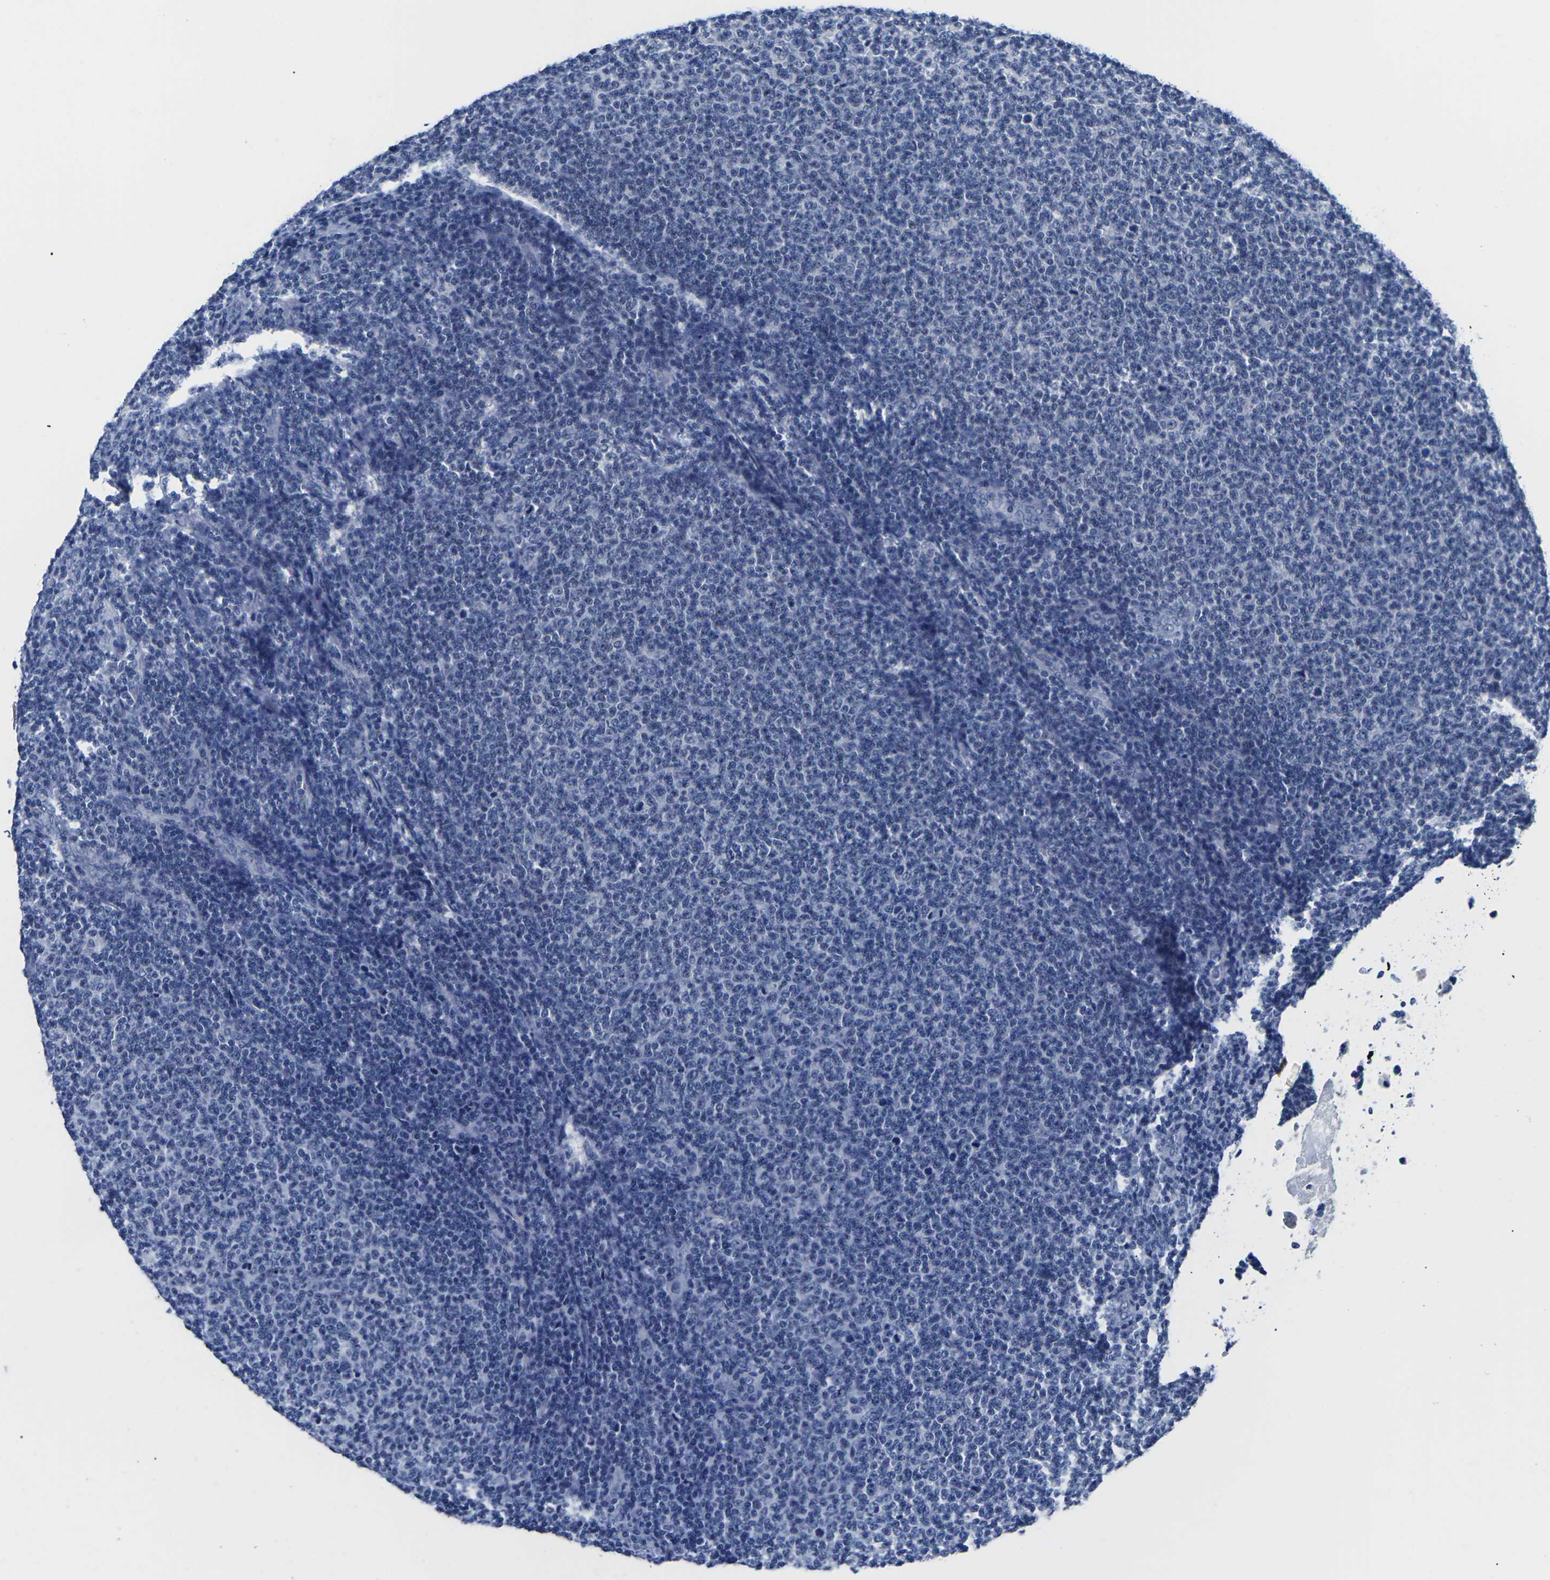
{"staining": {"intensity": "negative", "quantity": "none", "location": "none"}, "tissue": "lymphoma", "cell_type": "Tumor cells", "image_type": "cancer", "snomed": [{"axis": "morphology", "description": "Malignant lymphoma, non-Hodgkin's type, Low grade"}, {"axis": "topography", "description": "Lymph node"}], "caption": "Tumor cells are negative for protein expression in human lymphoma.", "gene": "ST6GAL2", "patient": {"sex": "male", "age": 66}}